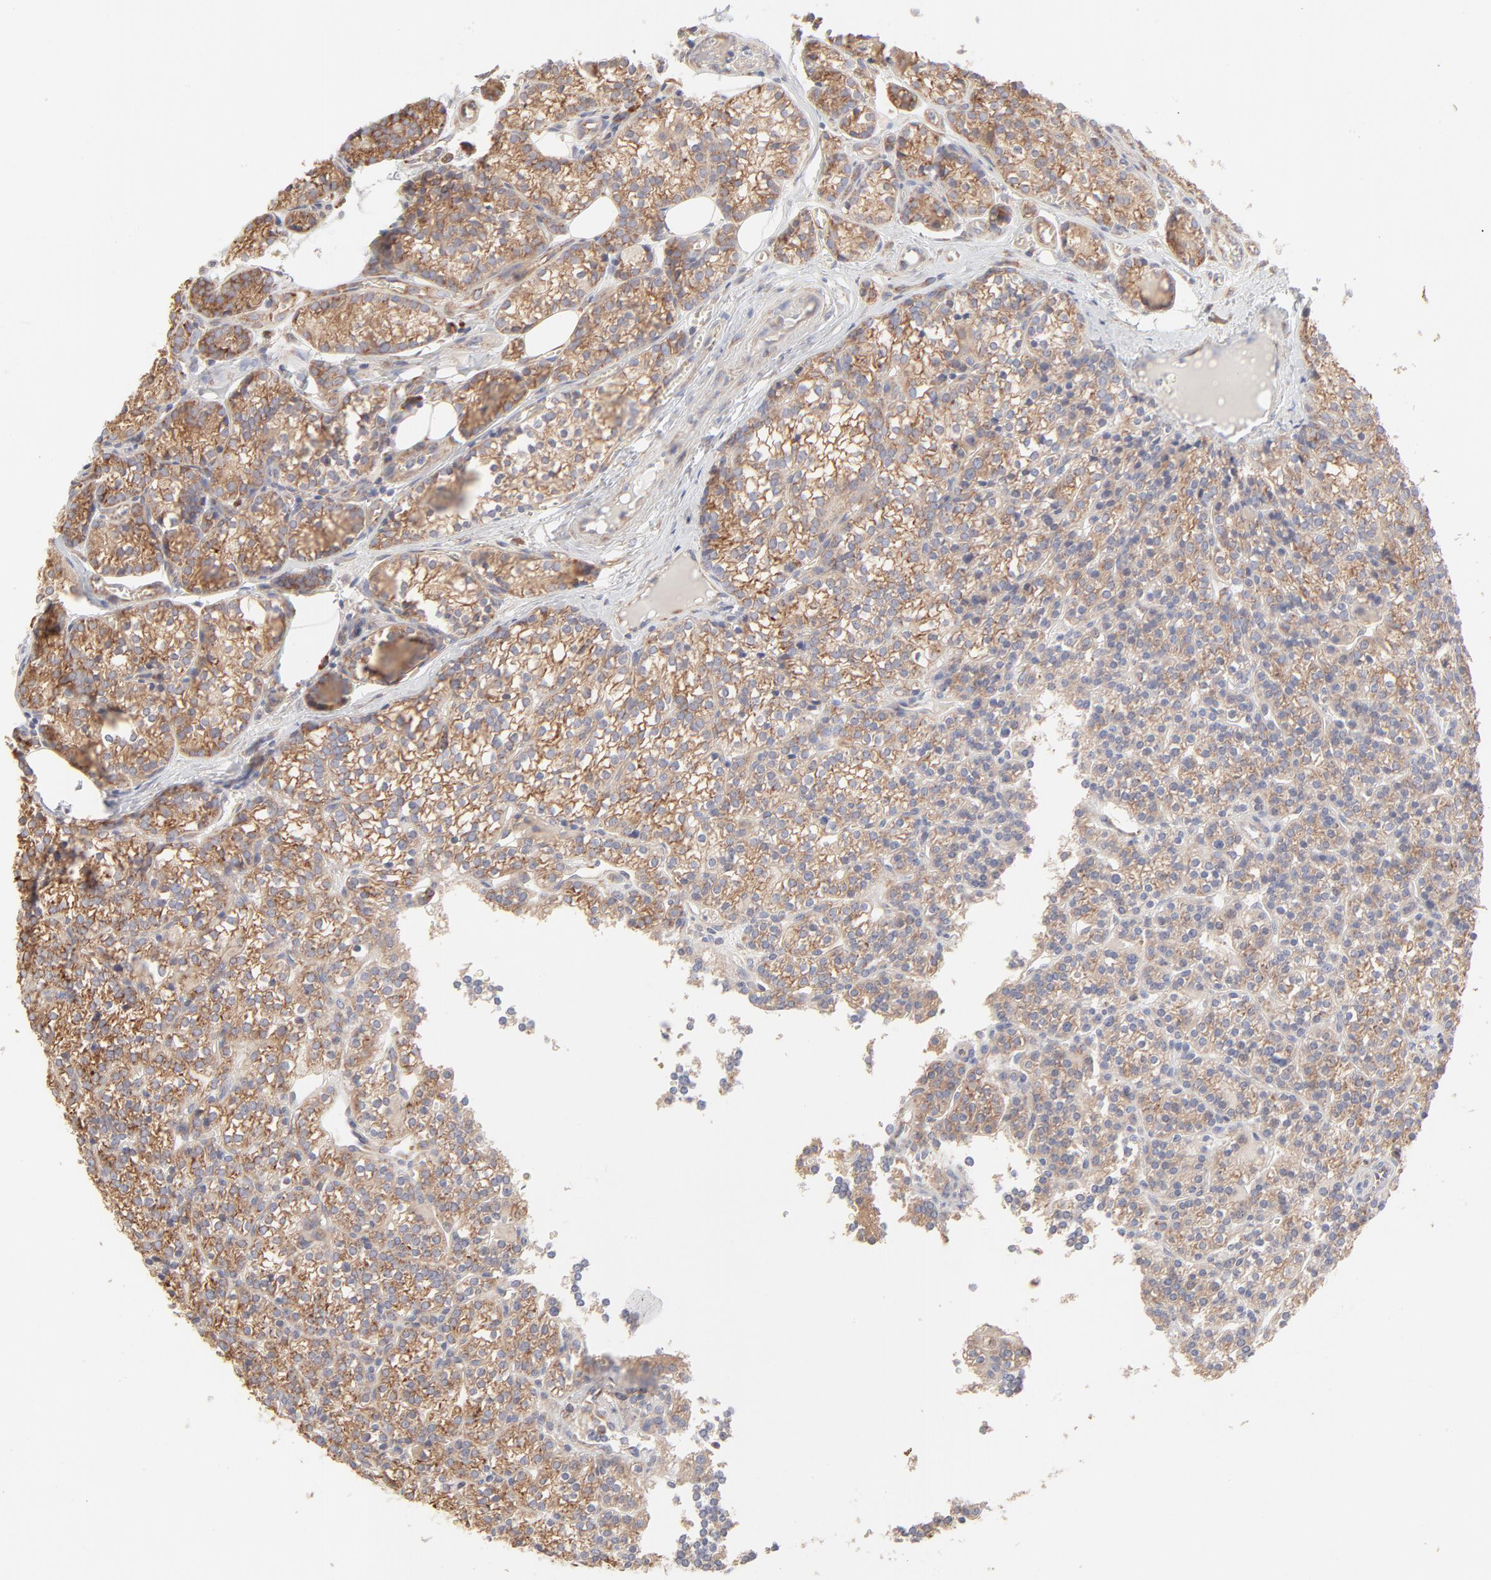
{"staining": {"intensity": "moderate", "quantity": ">75%", "location": "cytoplasmic/membranous"}, "tissue": "parathyroid gland", "cell_type": "Glandular cells", "image_type": "normal", "snomed": [{"axis": "morphology", "description": "Normal tissue, NOS"}, {"axis": "topography", "description": "Parathyroid gland"}], "caption": "High-magnification brightfield microscopy of benign parathyroid gland stained with DAB (brown) and counterstained with hematoxylin (blue). glandular cells exhibit moderate cytoplasmic/membranous staining is seen in about>75% of cells. The staining was performed using DAB, with brown indicating positive protein expression. Nuclei are stained blue with hematoxylin.", "gene": "RPS21", "patient": {"sex": "female", "age": 50}}